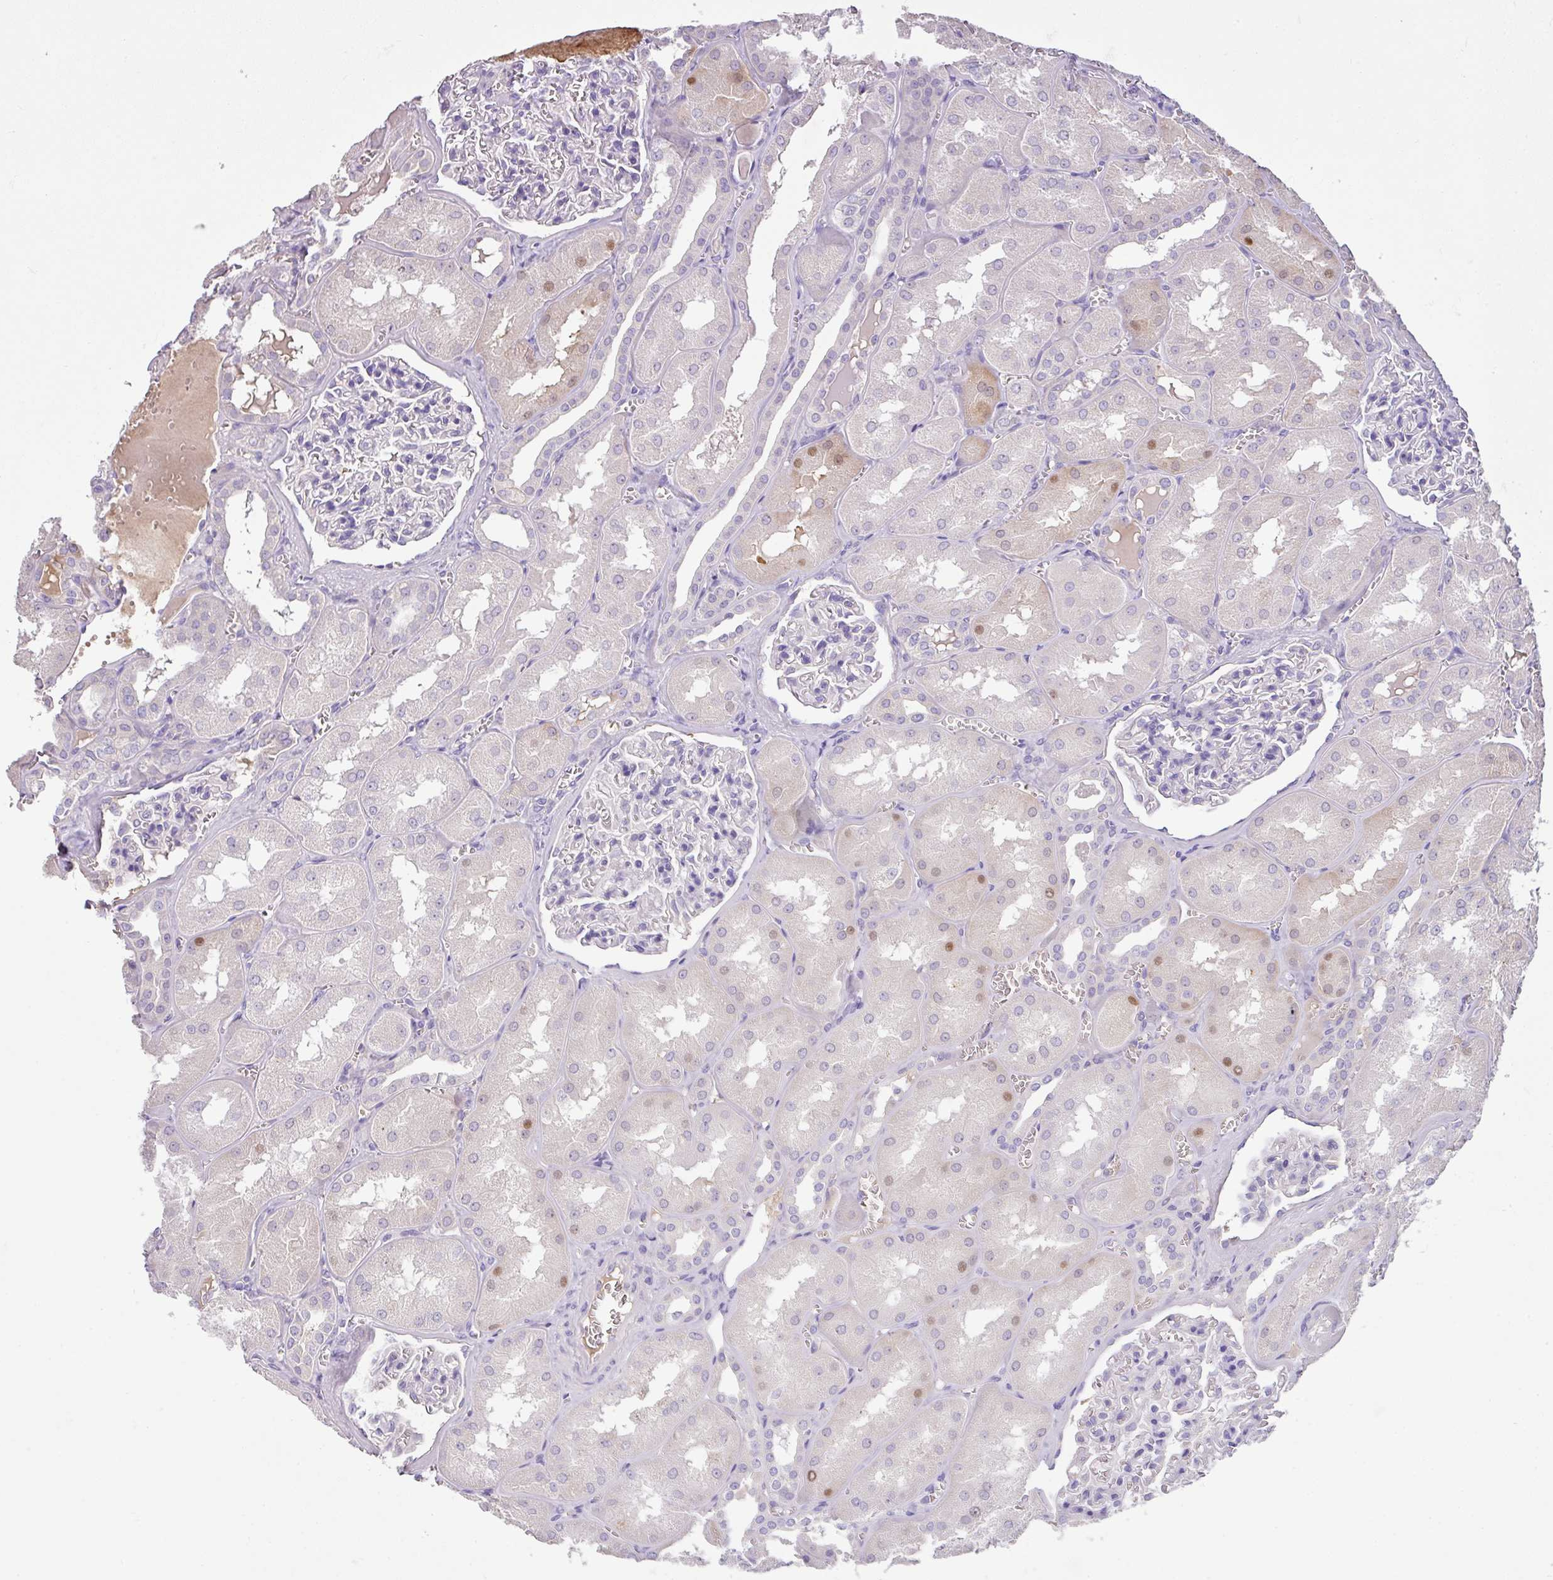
{"staining": {"intensity": "negative", "quantity": "none", "location": "none"}, "tissue": "kidney", "cell_type": "Cells in glomeruli", "image_type": "normal", "snomed": [{"axis": "morphology", "description": "Normal tissue, NOS"}, {"axis": "topography", "description": "Kidney"}], "caption": "Immunohistochemistry (IHC) of unremarkable kidney exhibits no positivity in cells in glomeruli.", "gene": "OR6C6", "patient": {"sex": "male", "age": 61}}